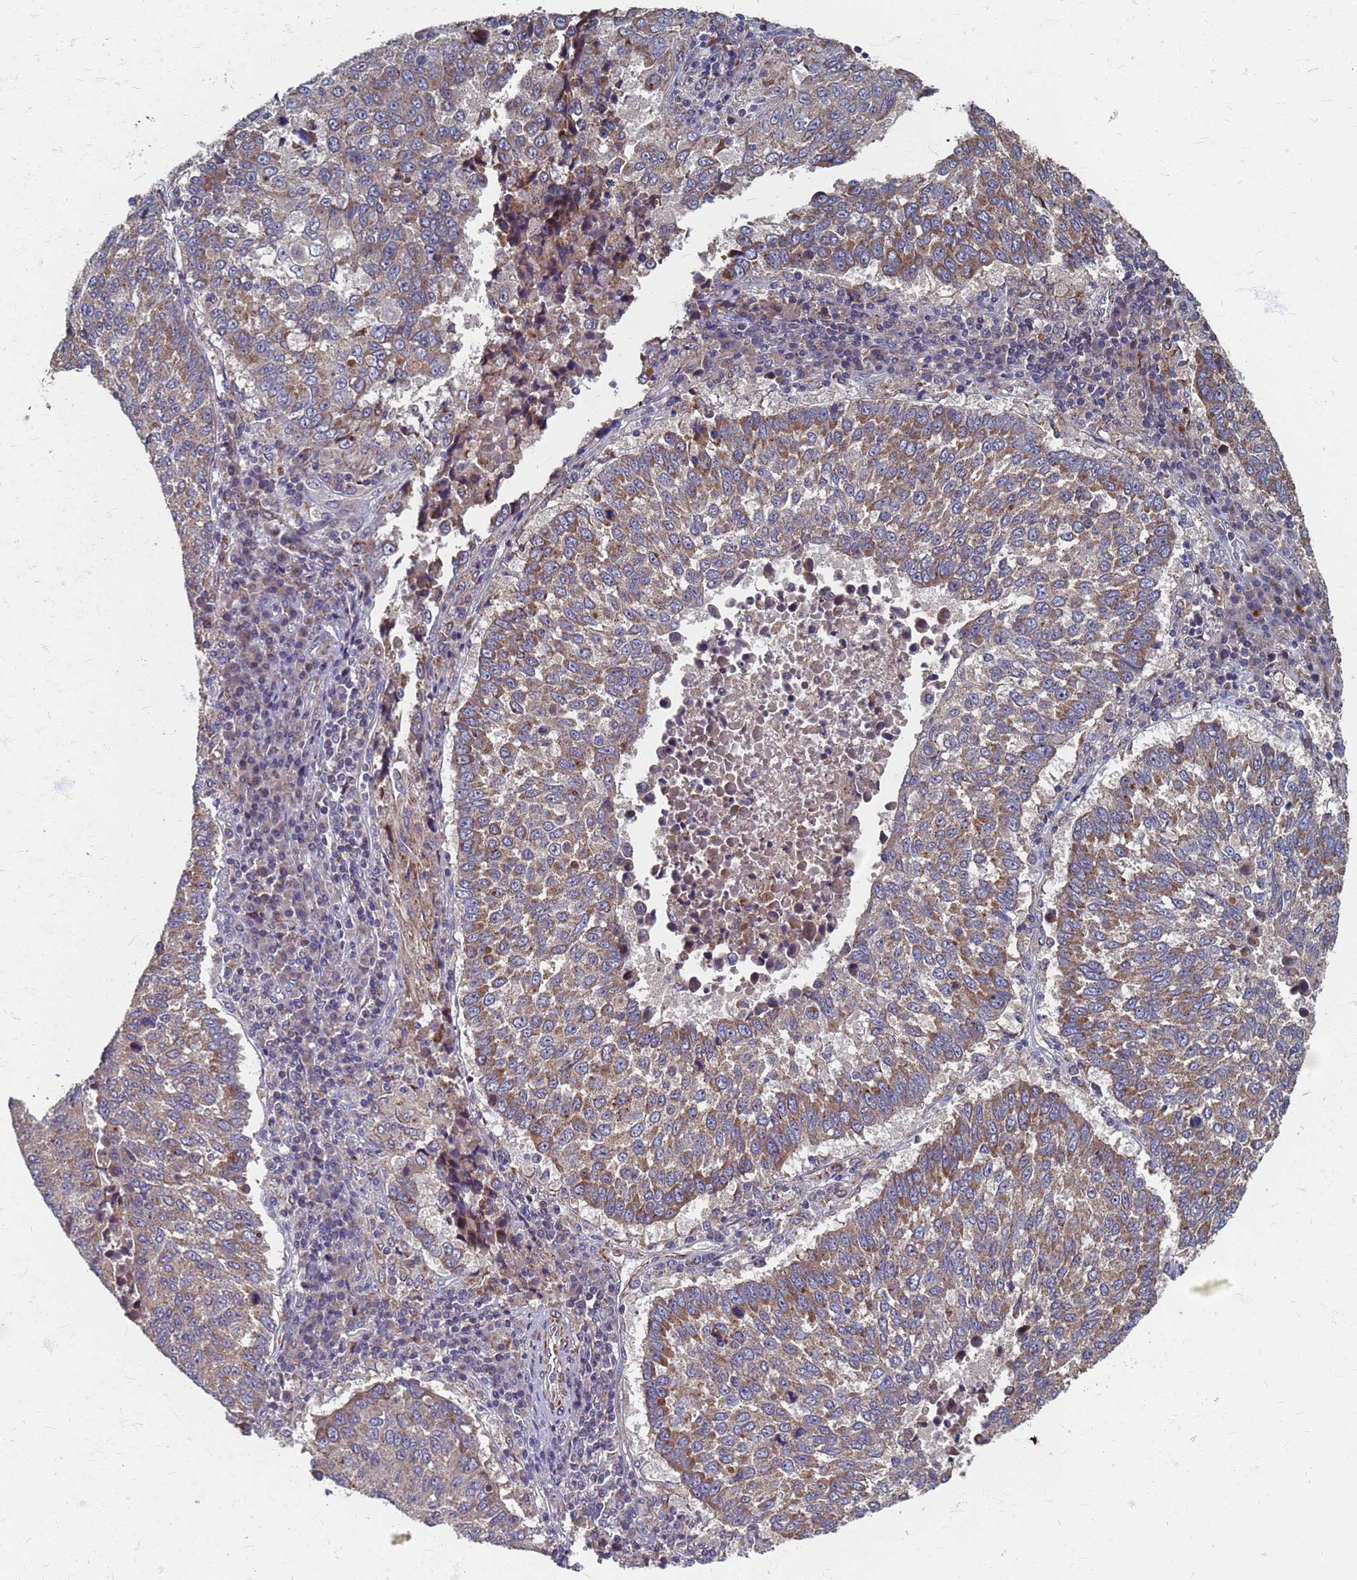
{"staining": {"intensity": "moderate", "quantity": "25%-75%", "location": "cytoplasmic/membranous"}, "tissue": "lung cancer", "cell_type": "Tumor cells", "image_type": "cancer", "snomed": [{"axis": "morphology", "description": "Squamous cell carcinoma, NOS"}, {"axis": "topography", "description": "Lung"}], "caption": "Immunohistochemistry of human lung cancer (squamous cell carcinoma) shows medium levels of moderate cytoplasmic/membranous positivity in about 25%-75% of tumor cells.", "gene": "ATPAF1", "patient": {"sex": "male", "age": 73}}